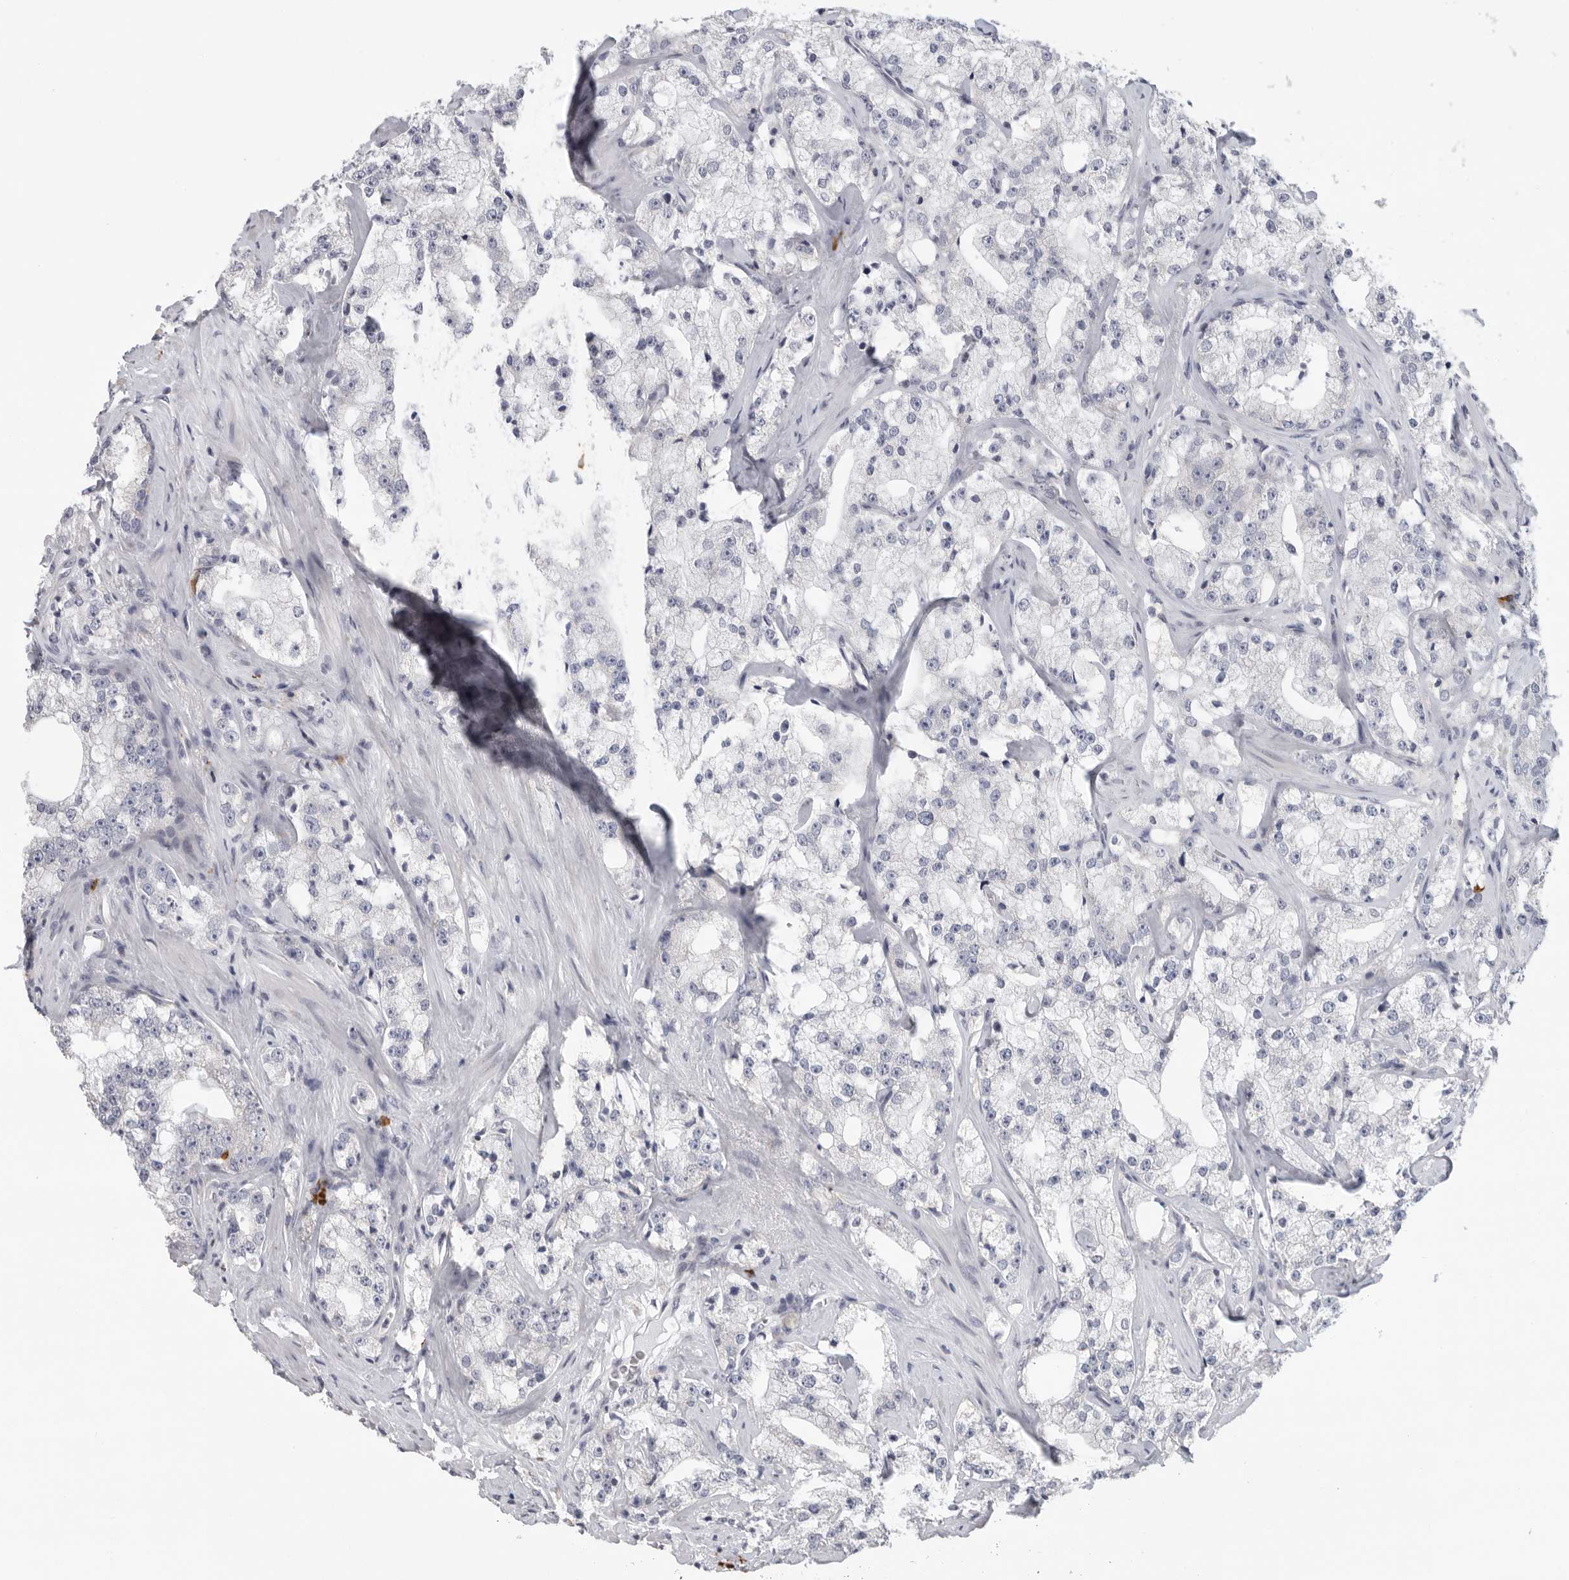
{"staining": {"intensity": "negative", "quantity": "none", "location": "none"}, "tissue": "prostate cancer", "cell_type": "Tumor cells", "image_type": "cancer", "snomed": [{"axis": "morphology", "description": "Adenocarcinoma, High grade"}, {"axis": "topography", "description": "Prostate"}], "caption": "Prostate cancer was stained to show a protein in brown. There is no significant staining in tumor cells.", "gene": "TMEM69", "patient": {"sex": "male", "age": 64}}